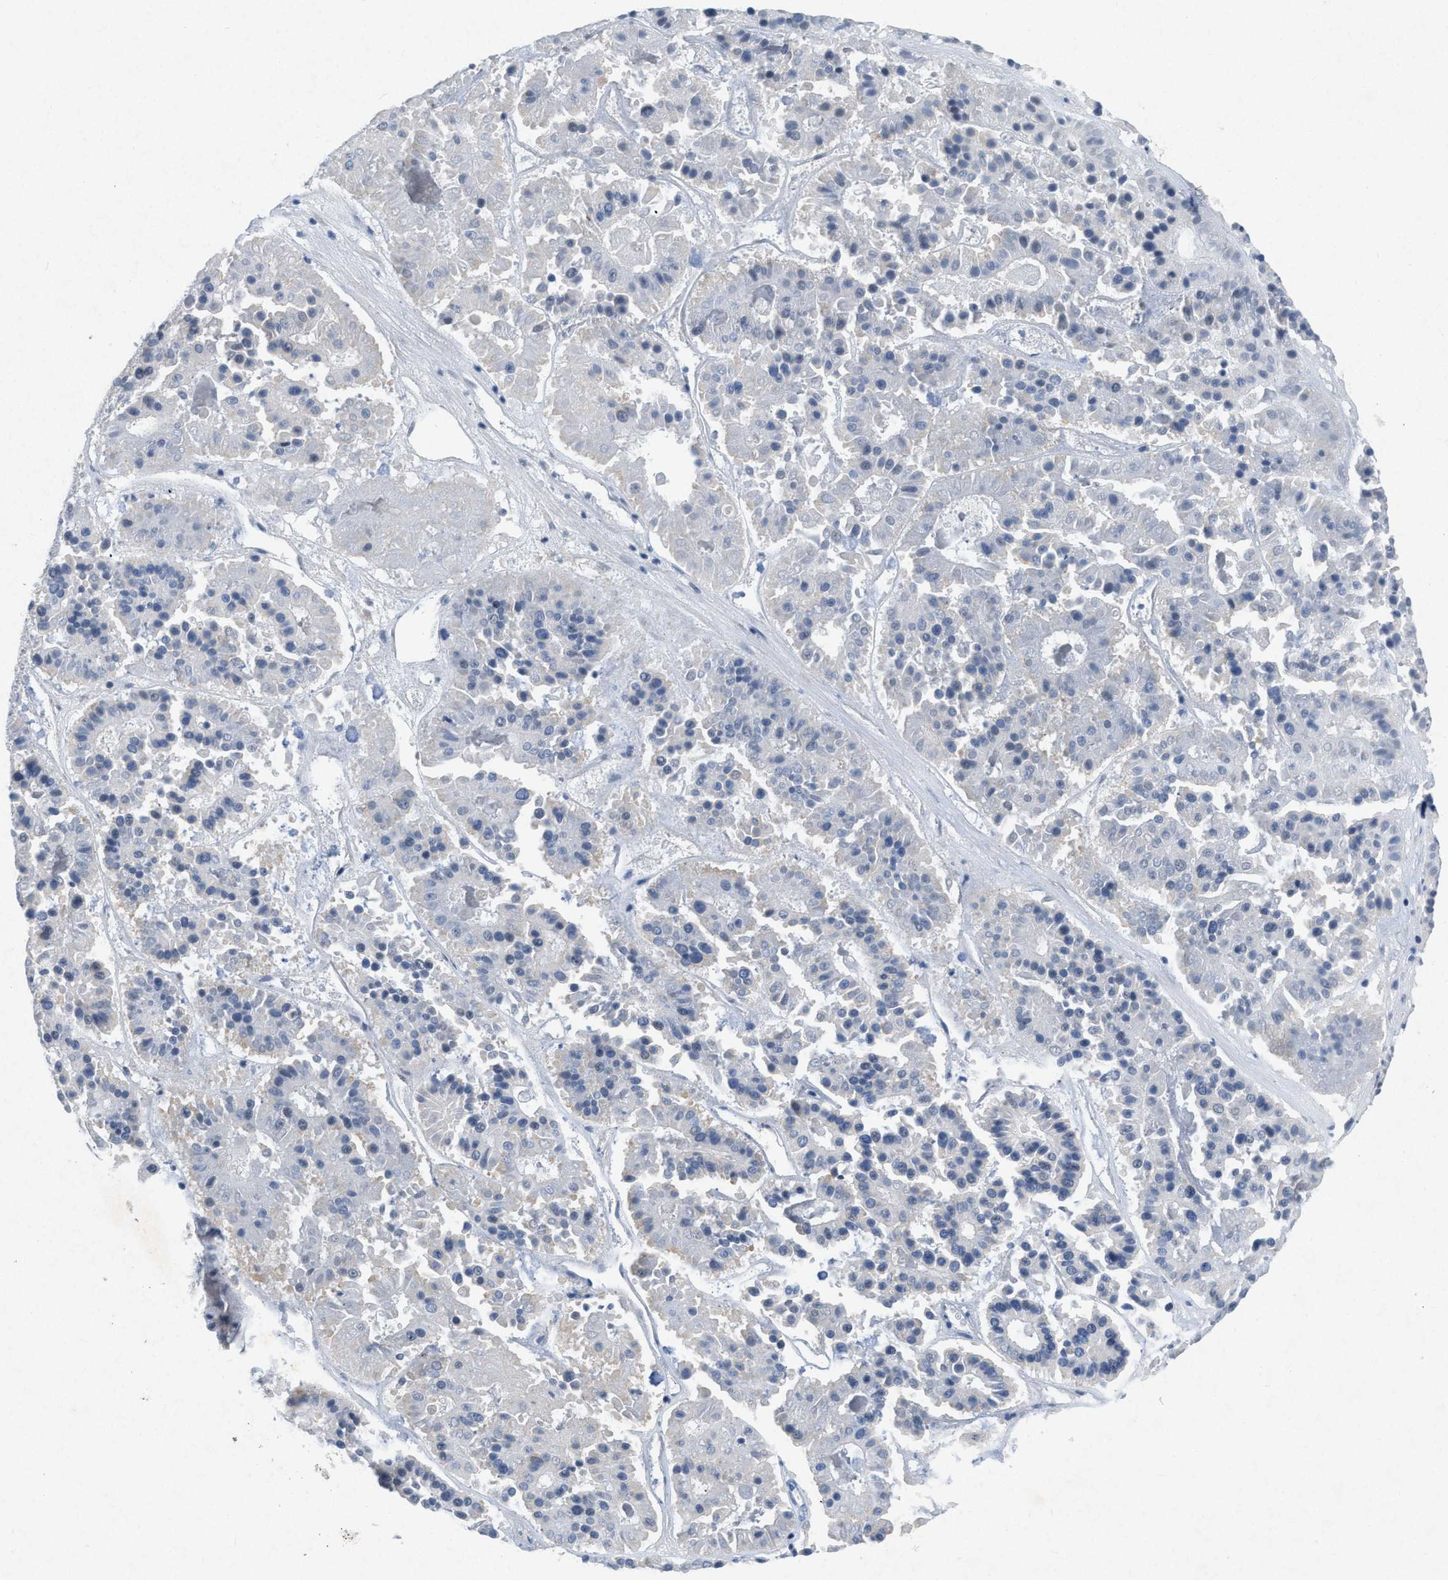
{"staining": {"intensity": "negative", "quantity": "none", "location": "none"}, "tissue": "pancreatic cancer", "cell_type": "Tumor cells", "image_type": "cancer", "snomed": [{"axis": "morphology", "description": "Adenocarcinoma, NOS"}, {"axis": "topography", "description": "Pancreas"}], "caption": "Human adenocarcinoma (pancreatic) stained for a protein using immunohistochemistry reveals no expression in tumor cells.", "gene": "PDGFRA", "patient": {"sex": "male", "age": 50}}